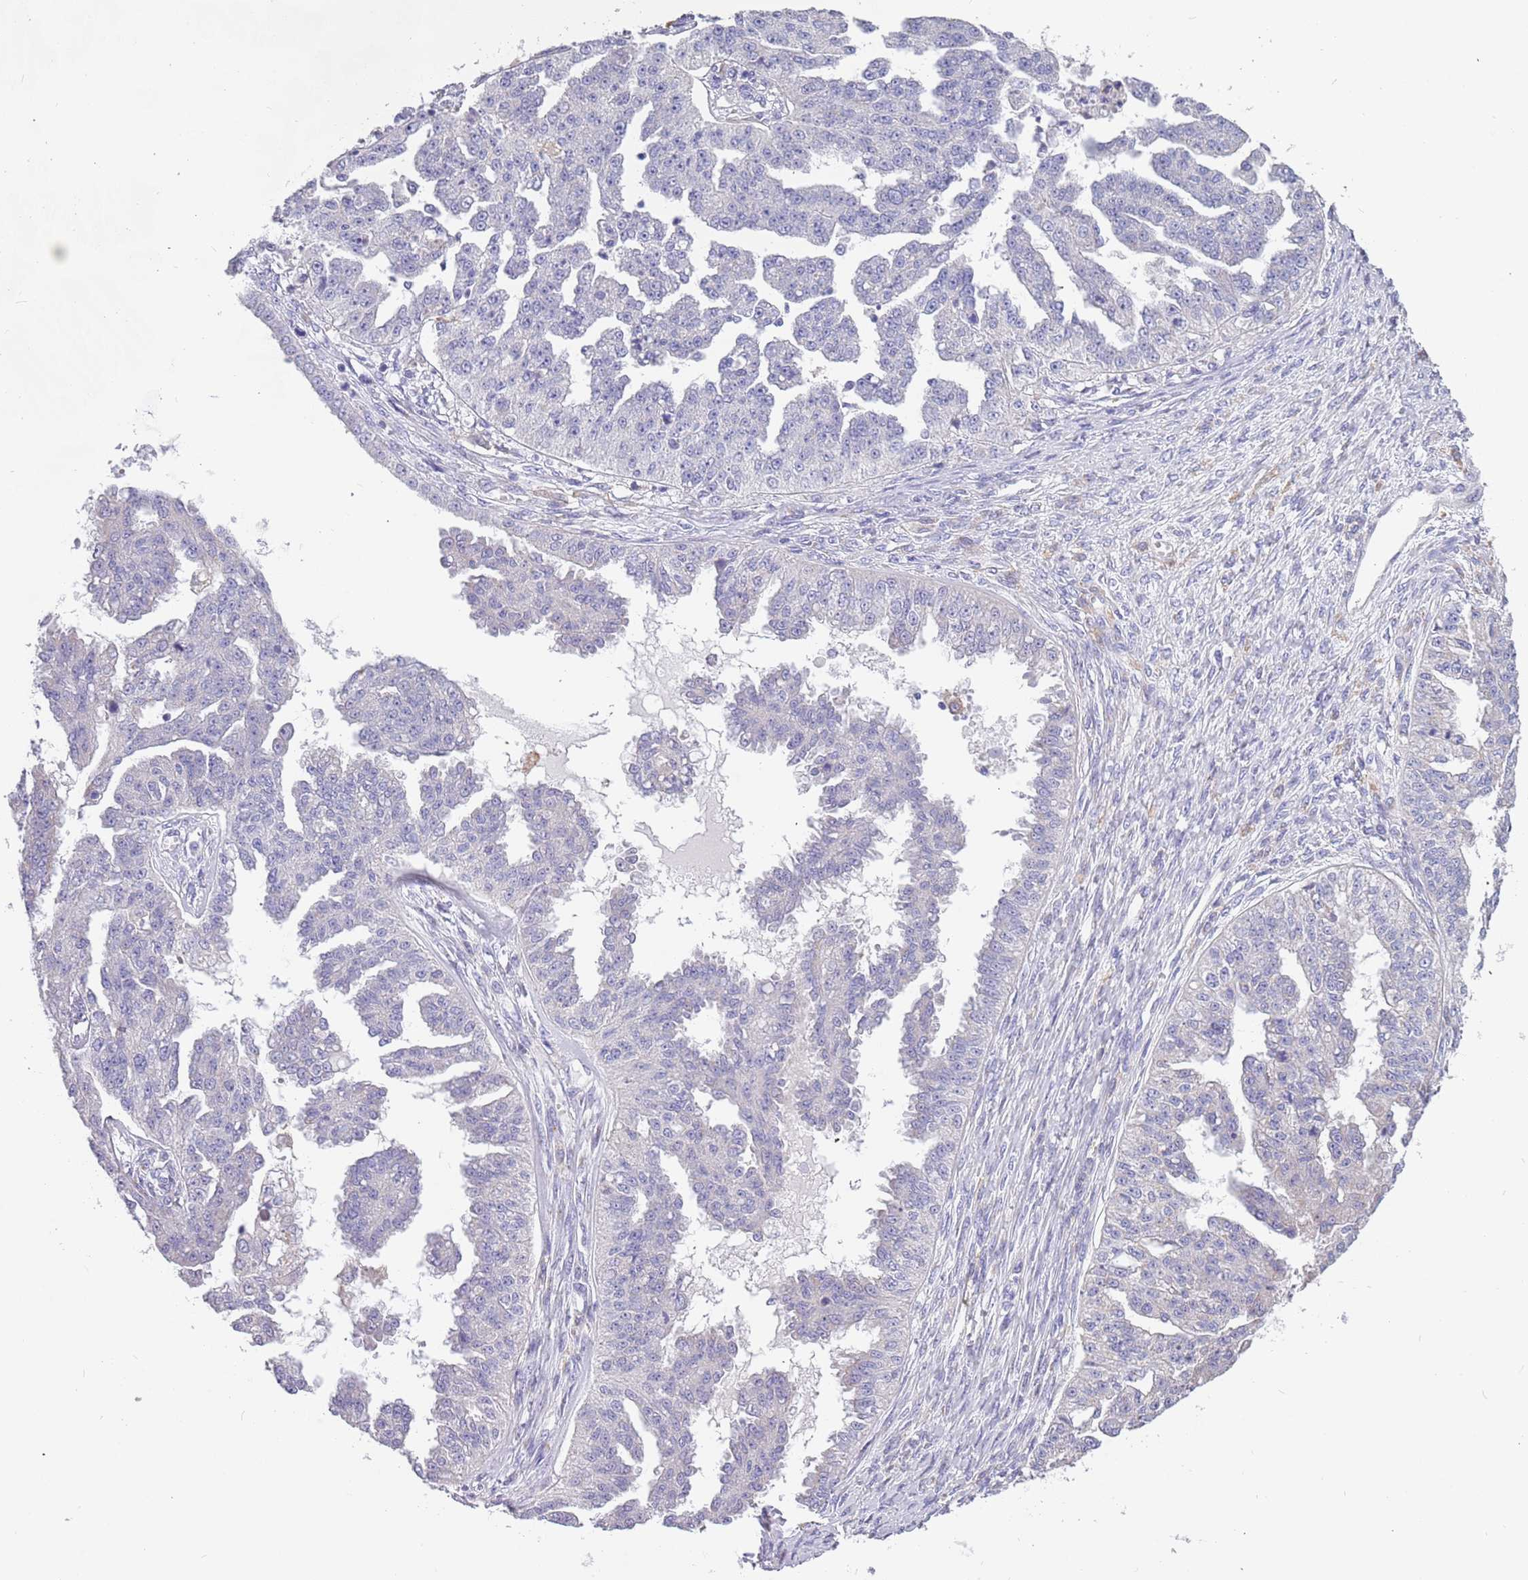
{"staining": {"intensity": "negative", "quantity": "none", "location": "none"}, "tissue": "ovarian cancer", "cell_type": "Tumor cells", "image_type": "cancer", "snomed": [{"axis": "morphology", "description": "Cystadenocarcinoma, serous, NOS"}, {"axis": "topography", "description": "Ovary"}], "caption": "DAB immunohistochemical staining of serous cystadenocarcinoma (ovarian) shows no significant staining in tumor cells.", "gene": "RHCG", "patient": {"sex": "female", "age": 58}}